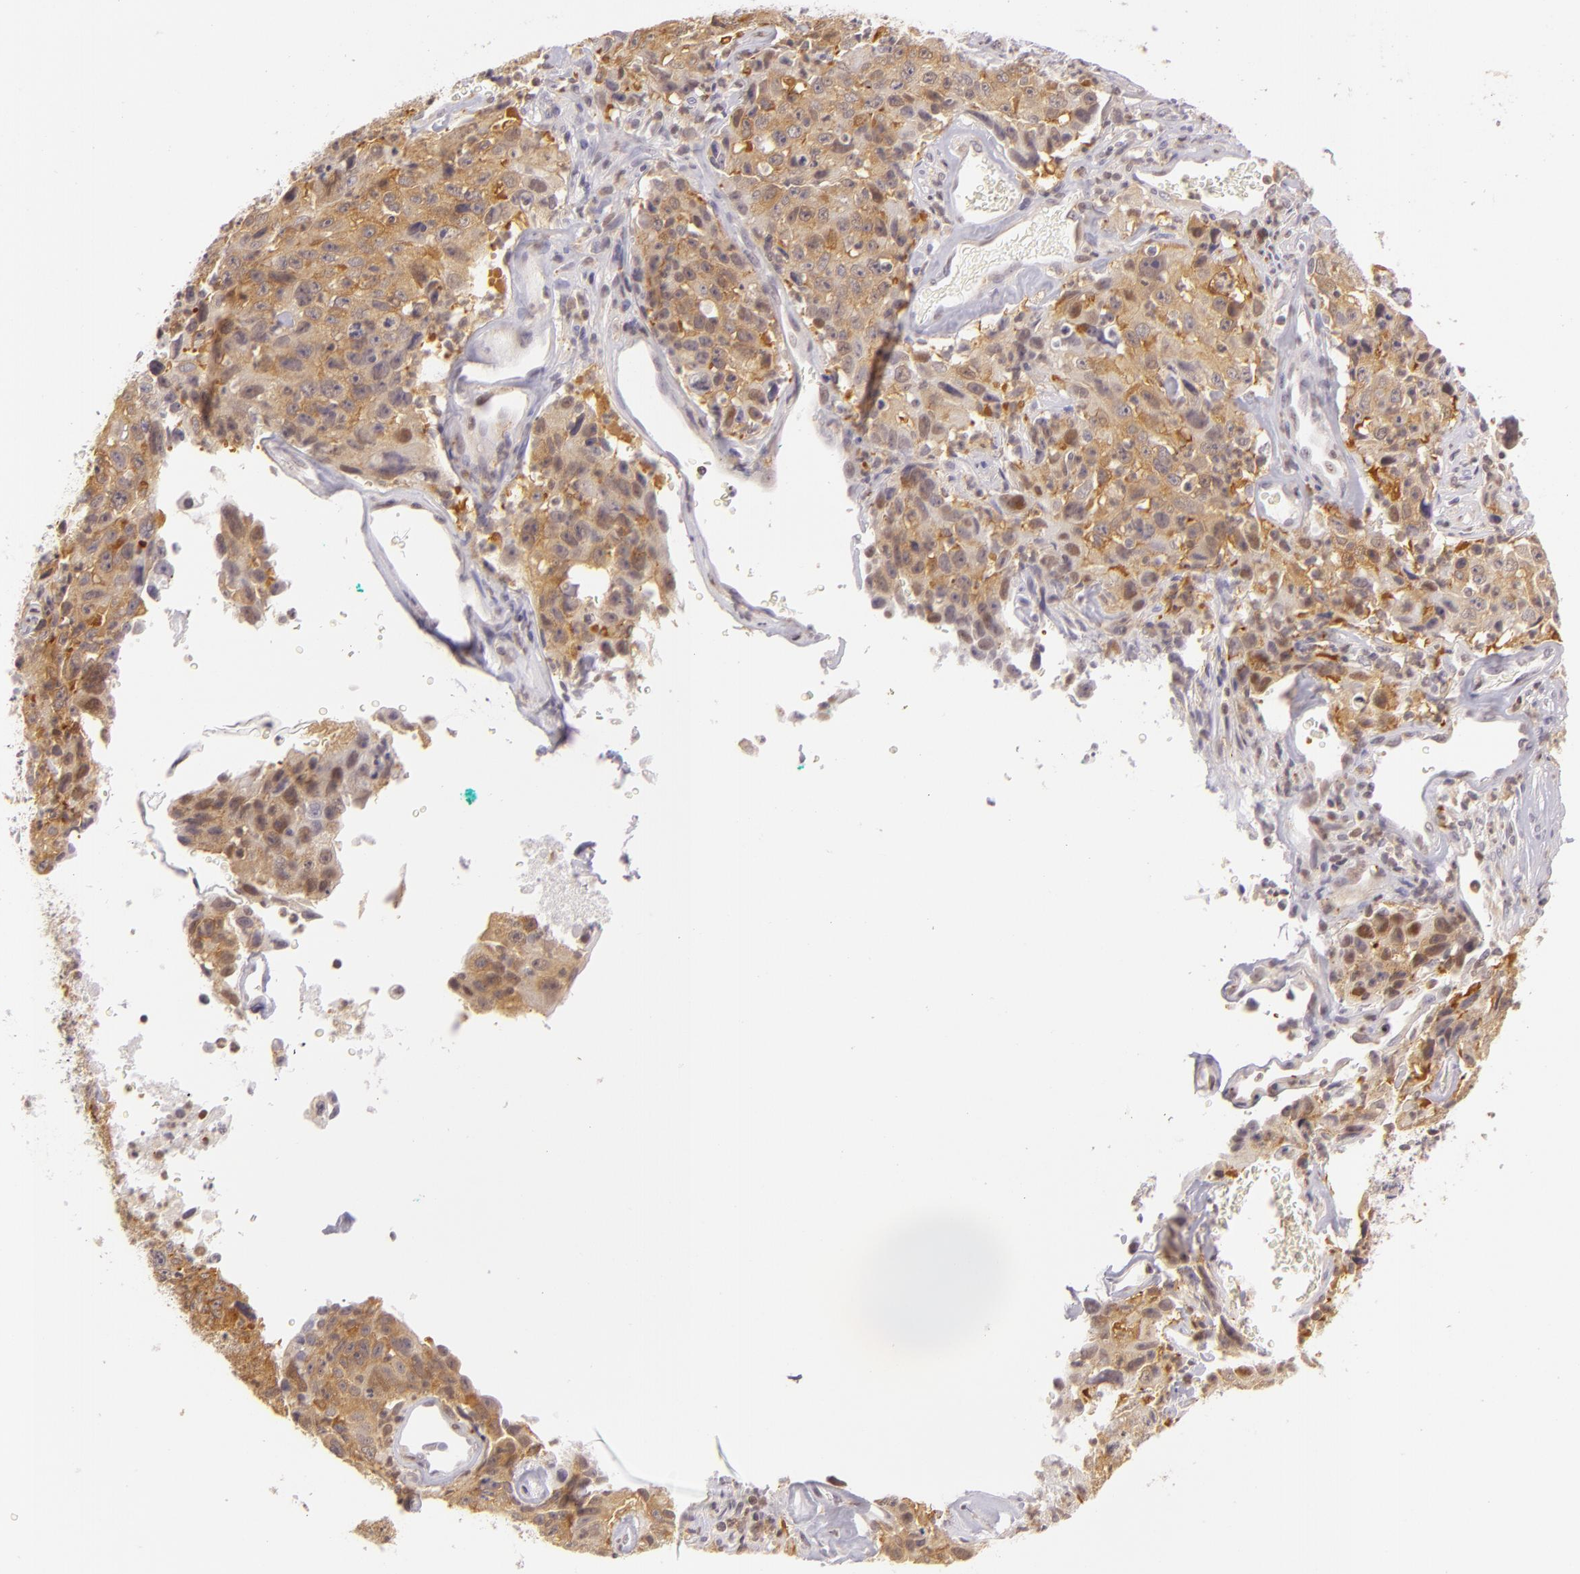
{"staining": {"intensity": "moderate", "quantity": "25%-75%", "location": "cytoplasmic/membranous"}, "tissue": "lung cancer", "cell_type": "Tumor cells", "image_type": "cancer", "snomed": [{"axis": "morphology", "description": "Squamous cell carcinoma, NOS"}, {"axis": "topography", "description": "Lung"}], "caption": "Immunohistochemistry of lung cancer exhibits medium levels of moderate cytoplasmic/membranous staining in about 25%-75% of tumor cells.", "gene": "IMPDH1", "patient": {"sex": "male", "age": 64}}